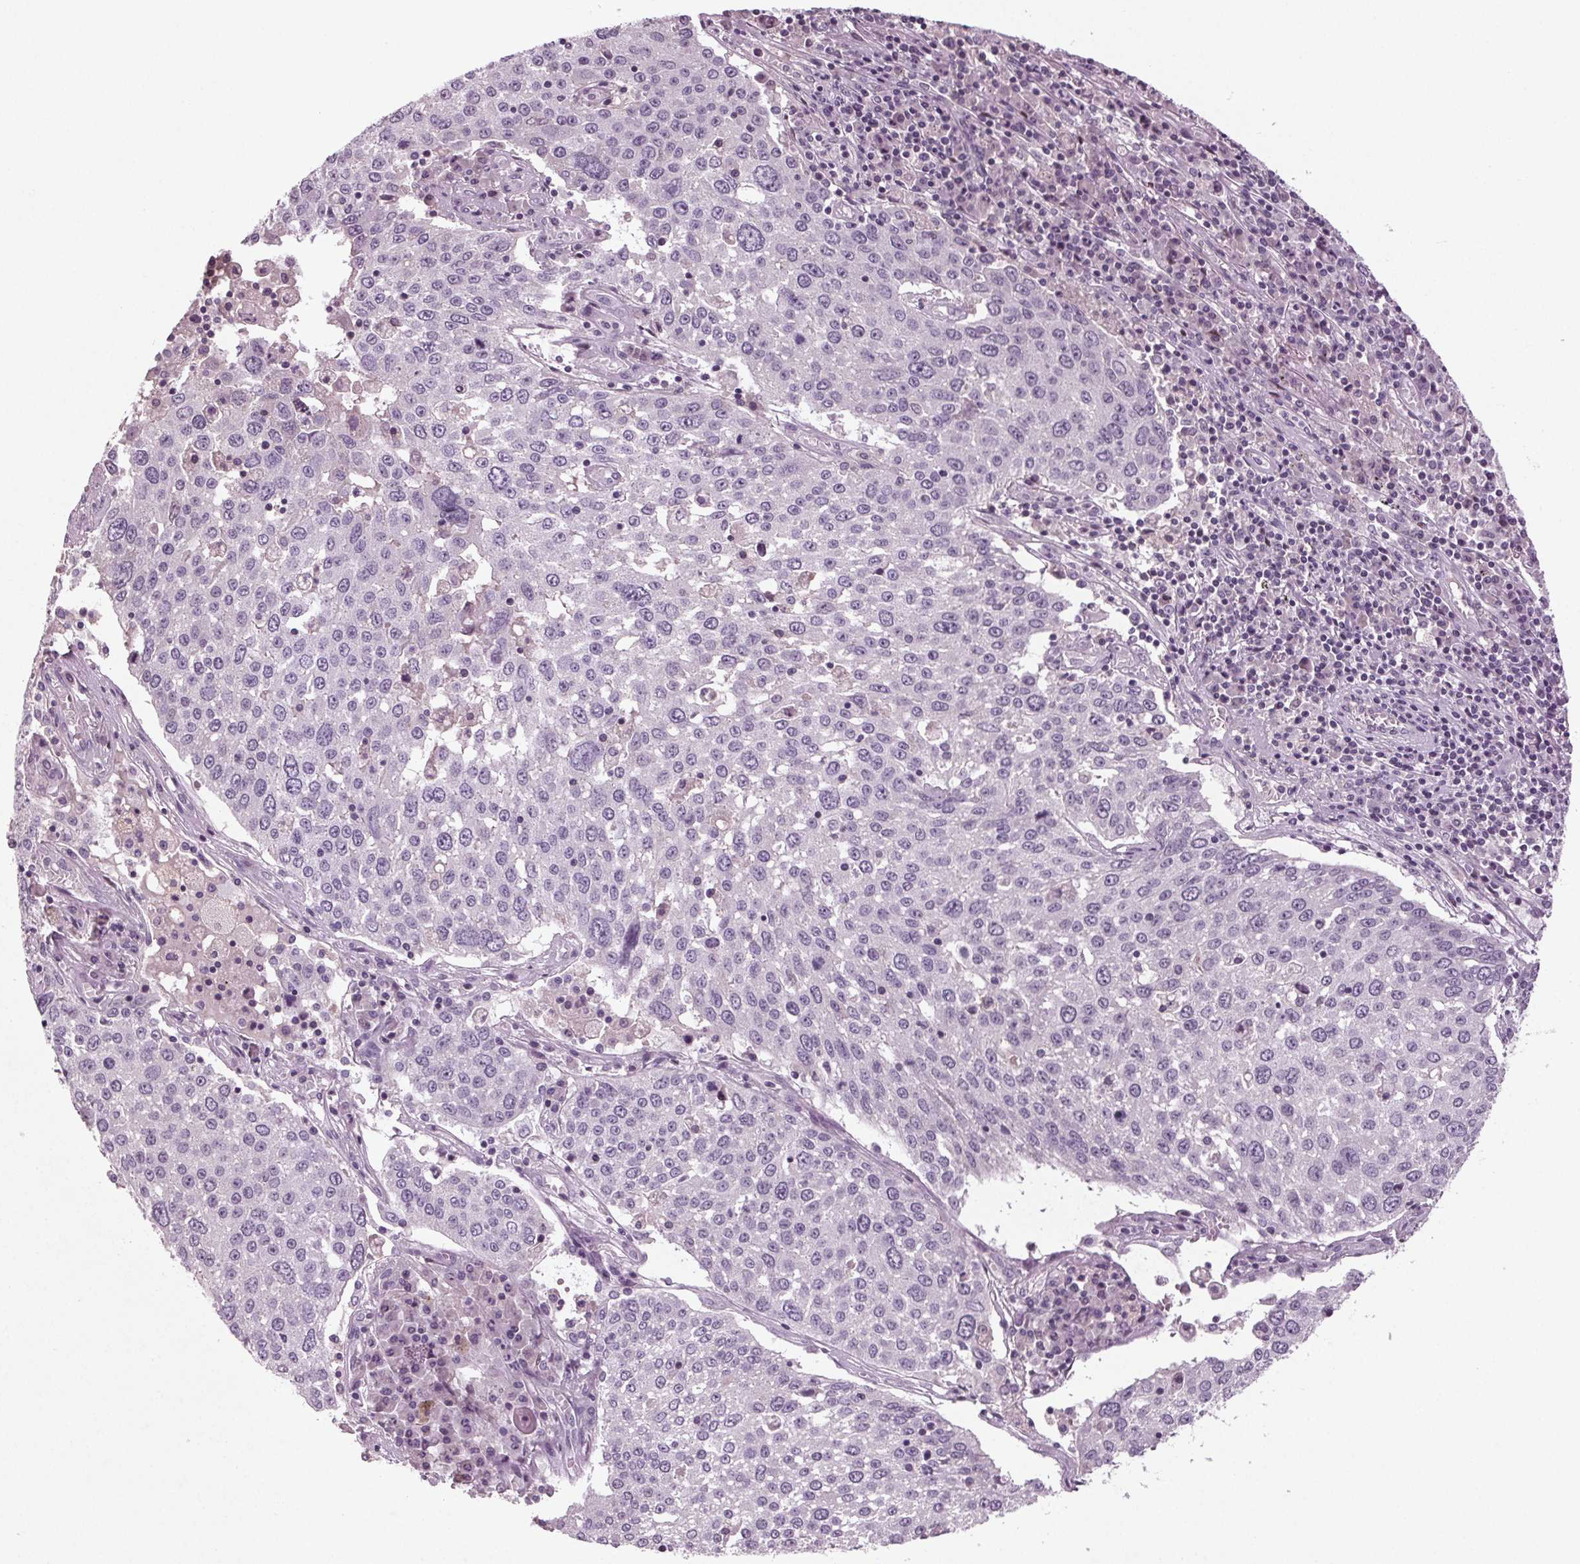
{"staining": {"intensity": "negative", "quantity": "none", "location": "none"}, "tissue": "lung cancer", "cell_type": "Tumor cells", "image_type": "cancer", "snomed": [{"axis": "morphology", "description": "Squamous cell carcinoma, NOS"}, {"axis": "topography", "description": "Lung"}], "caption": "Lung squamous cell carcinoma was stained to show a protein in brown. There is no significant positivity in tumor cells.", "gene": "BHLHE22", "patient": {"sex": "male", "age": 65}}